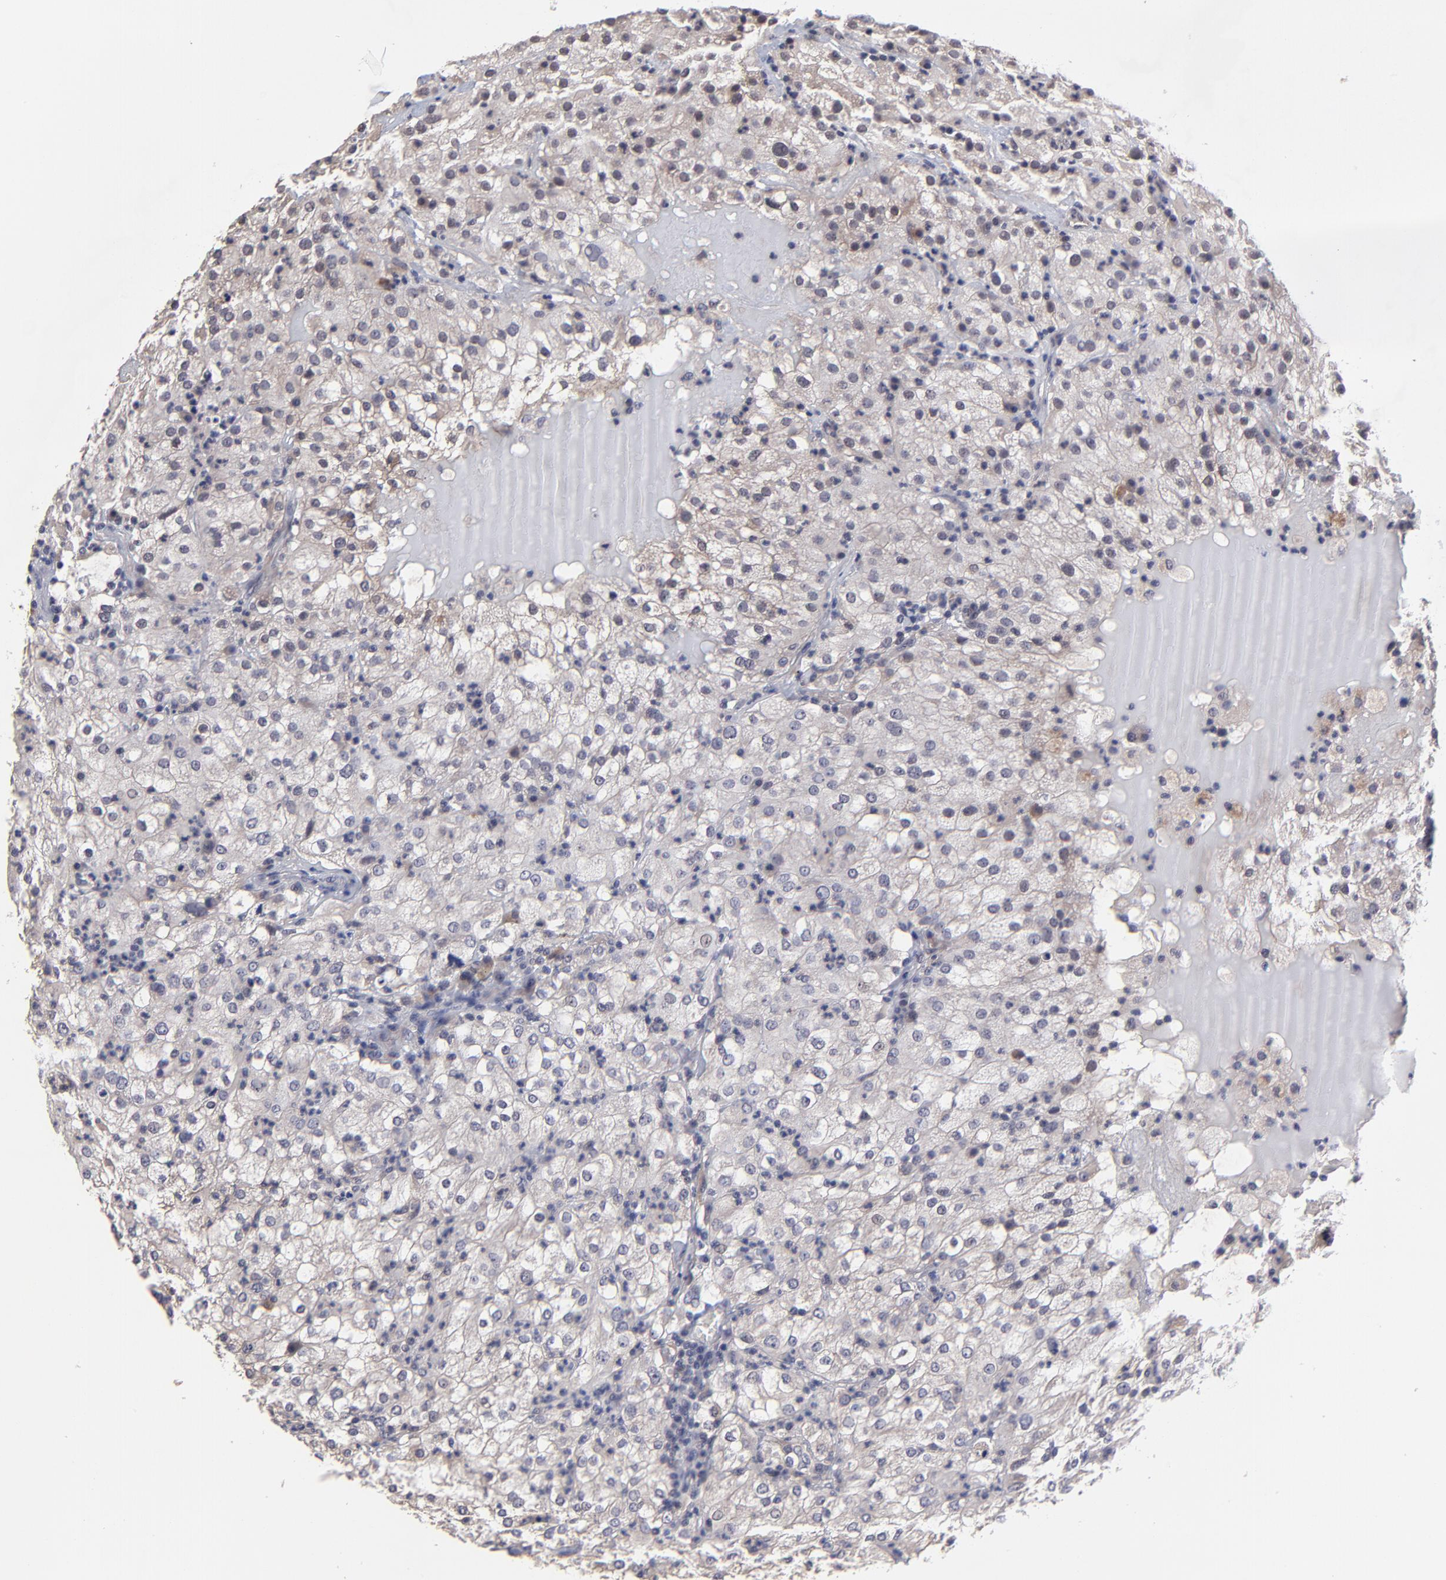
{"staining": {"intensity": "negative", "quantity": "none", "location": "none"}, "tissue": "renal cancer", "cell_type": "Tumor cells", "image_type": "cancer", "snomed": [{"axis": "morphology", "description": "Adenocarcinoma, NOS"}, {"axis": "topography", "description": "Kidney"}], "caption": "The immunohistochemistry histopathology image has no significant expression in tumor cells of renal adenocarcinoma tissue. (DAB immunohistochemistry, high magnification).", "gene": "ZNF780B", "patient": {"sex": "male", "age": 59}}